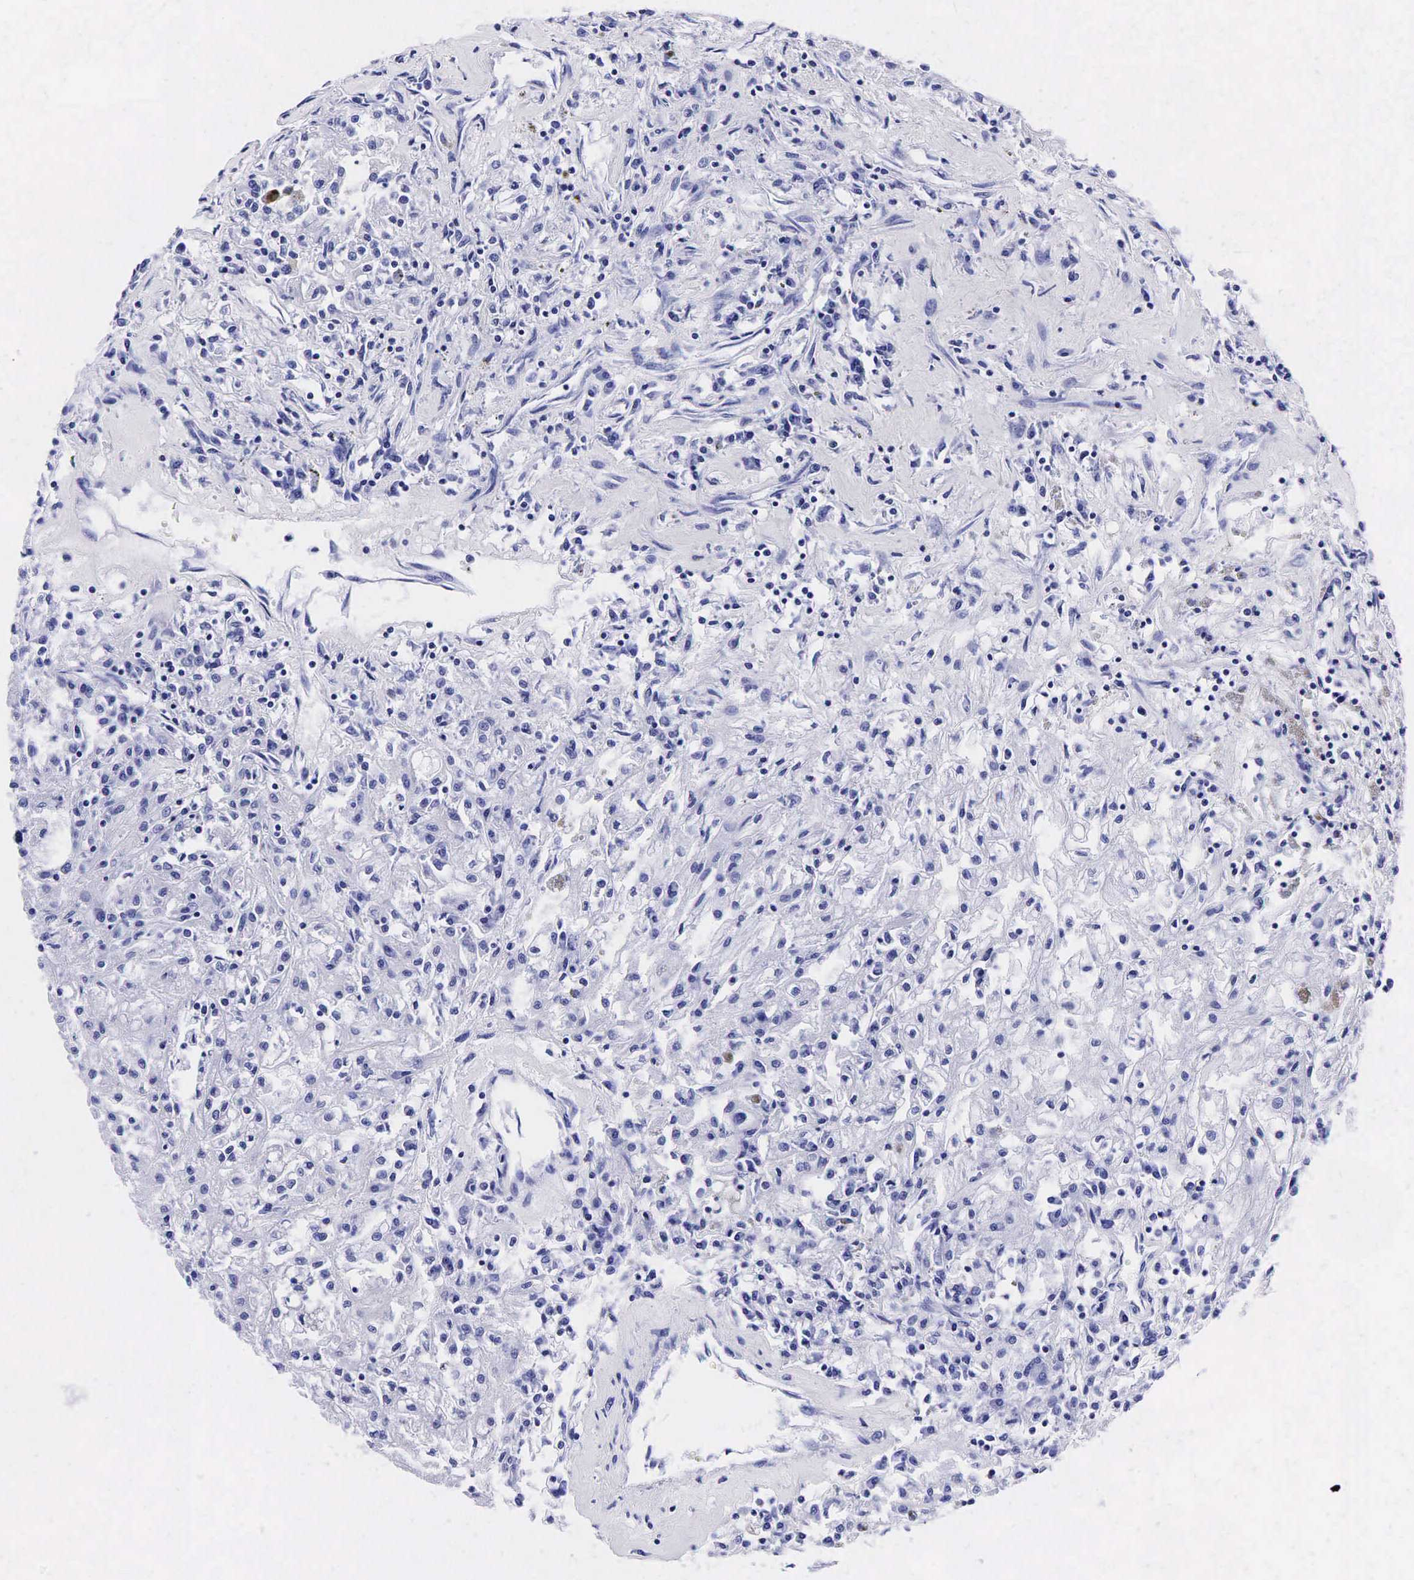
{"staining": {"intensity": "negative", "quantity": "none", "location": "none"}, "tissue": "renal cancer", "cell_type": "Tumor cells", "image_type": "cancer", "snomed": [{"axis": "morphology", "description": "Adenocarcinoma, NOS"}, {"axis": "topography", "description": "Kidney"}], "caption": "High power microscopy histopathology image of an IHC image of adenocarcinoma (renal), revealing no significant expression in tumor cells.", "gene": "KLK3", "patient": {"sex": "male", "age": 78}}